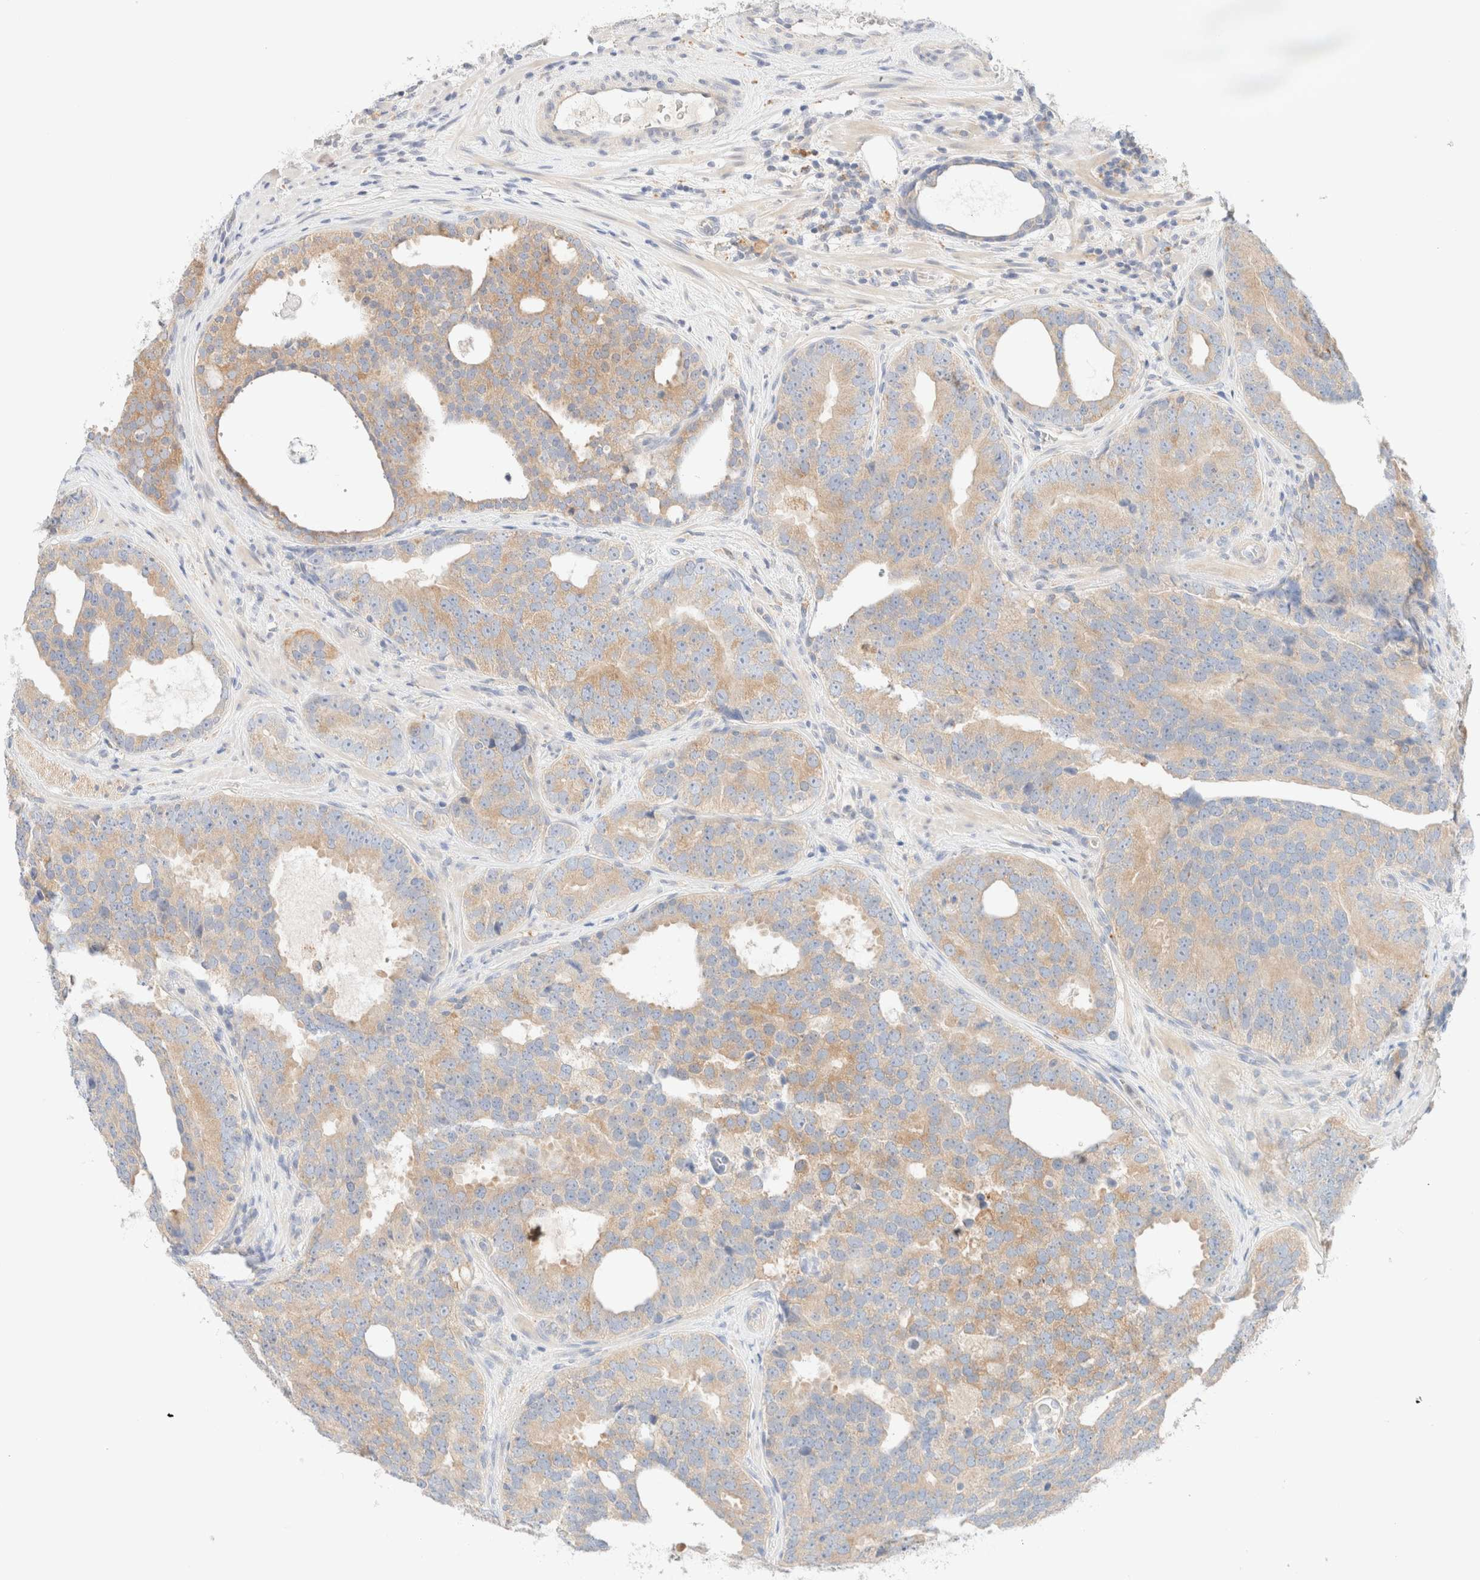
{"staining": {"intensity": "moderate", "quantity": ">75%", "location": "cytoplasmic/membranous"}, "tissue": "prostate cancer", "cell_type": "Tumor cells", "image_type": "cancer", "snomed": [{"axis": "morphology", "description": "Adenocarcinoma, High grade"}, {"axis": "topography", "description": "Prostate"}], "caption": "This histopathology image reveals prostate adenocarcinoma (high-grade) stained with immunohistochemistry to label a protein in brown. The cytoplasmic/membranous of tumor cells show moderate positivity for the protein. Nuclei are counter-stained blue.", "gene": "SARM1", "patient": {"sex": "male", "age": 56}}